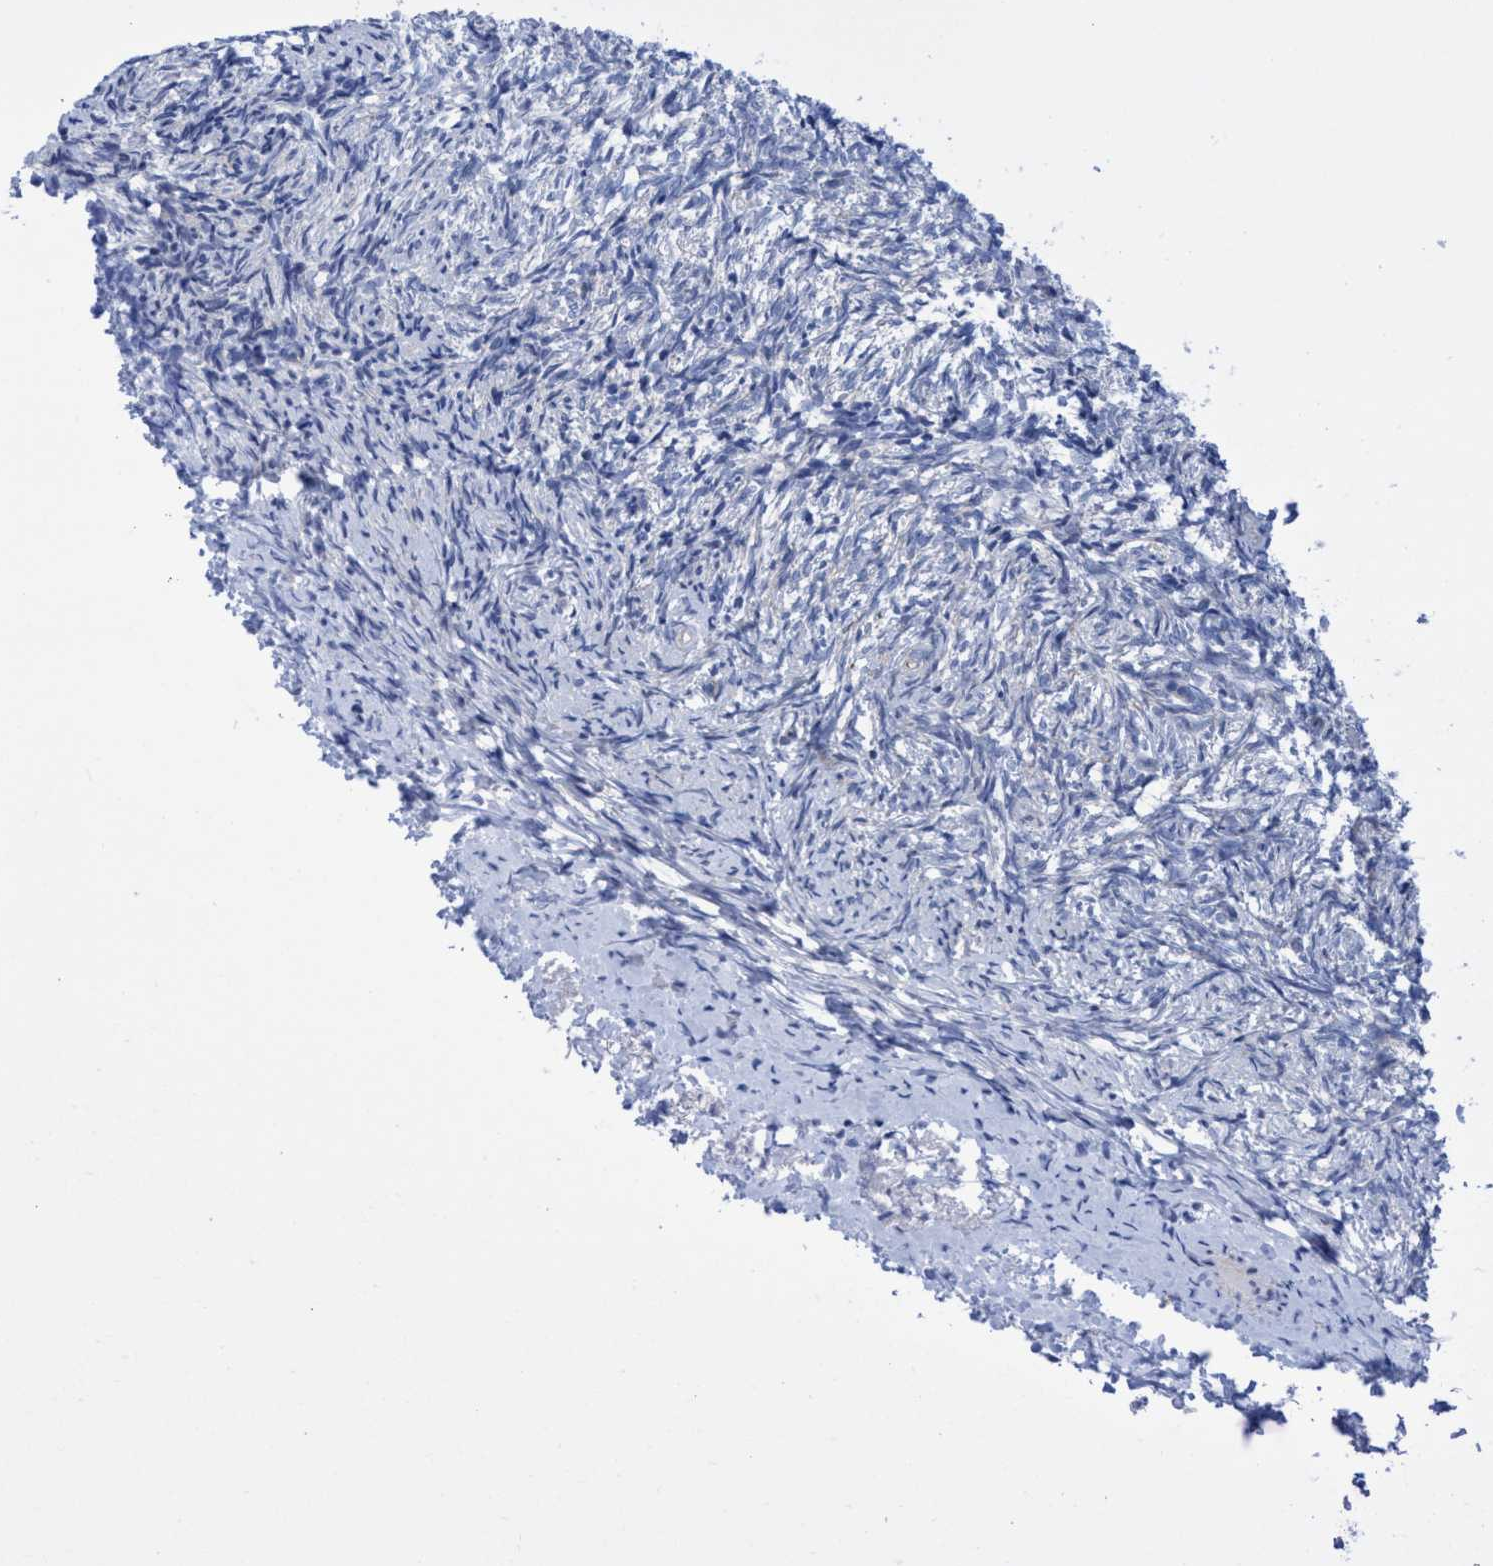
{"staining": {"intensity": "negative", "quantity": "none", "location": "none"}, "tissue": "ovary", "cell_type": "Ovarian stroma cells", "image_type": "normal", "snomed": [{"axis": "morphology", "description": "Normal tissue, NOS"}, {"axis": "topography", "description": "Ovary"}], "caption": "Immunohistochemistry (IHC) micrograph of normal ovary: human ovary stained with DAB demonstrates no significant protein expression in ovarian stroma cells.", "gene": "R3HCC1", "patient": {"sex": "female", "age": 41}}